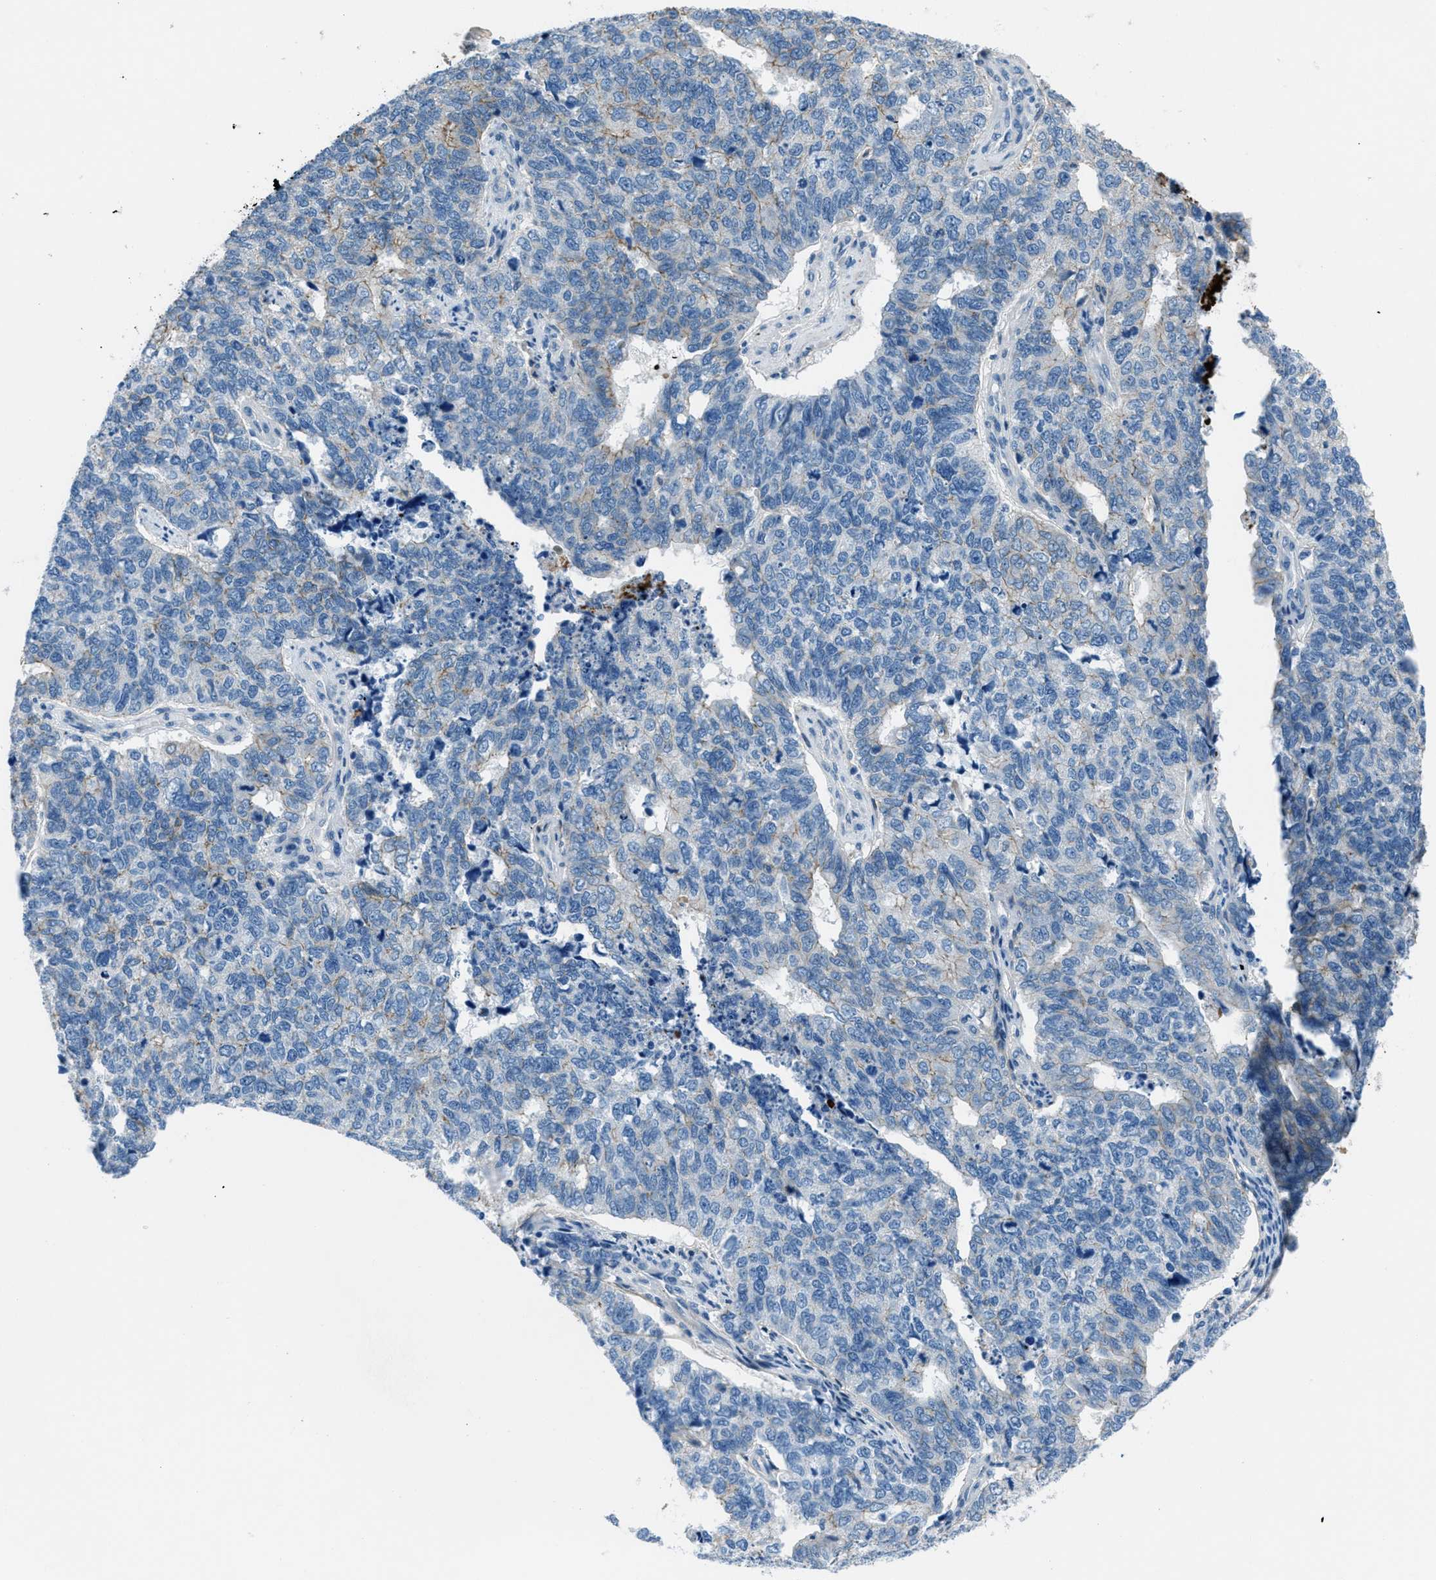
{"staining": {"intensity": "negative", "quantity": "none", "location": "none"}, "tissue": "cervical cancer", "cell_type": "Tumor cells", "image_type": "cancer", "snomed": [{"axis": "morphology", "description": "Squamous cell carcinoma, NOS"}, {"axis": "topography", "description": "Cervix"}], "caption": "Cervical cancer was stained to show a protein in brown. There is no significant staining in tumor cells.", "gene": "FBN1", "patient": {"sex": "female", "age": 63}}